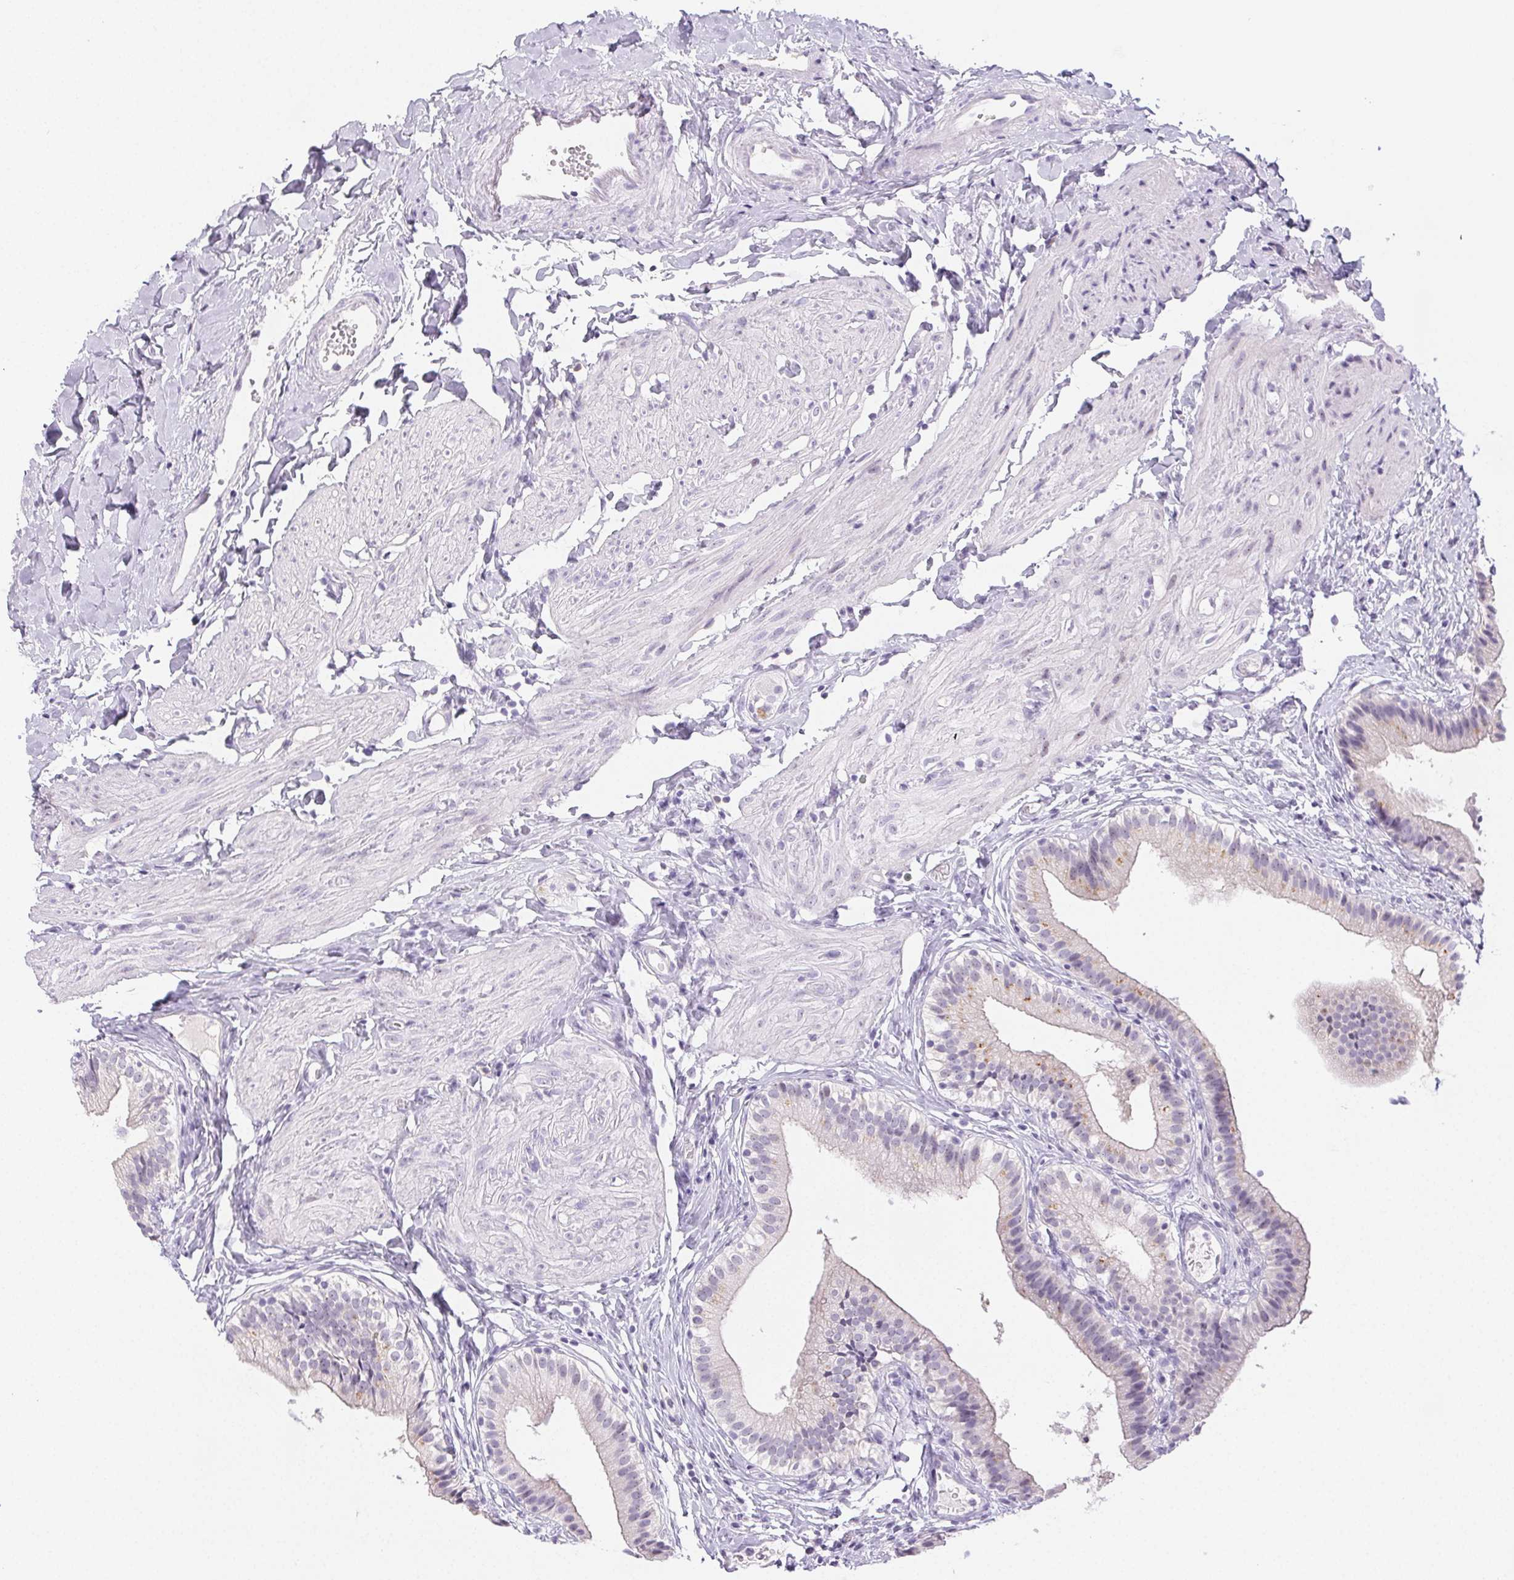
{"staining": {"intensity": "moderate", "quantity": "<25%", "location": "cytoplasmic/membranous"}, "tissue": "gallbladder", "cell_type": "Glandular cells", "image_type": "normal", "snomed": [{"axis": "morphology", "description": "Normal tissue, NOS"}, {"axis": "topography", "description": "Gallbladder"}], "caption": "Protein expression analysis of normal human gallbladder reveals moderate cytoplasmic/membranous positivity in approximately <25% of glandular cells. The staining is performed using DAB (3,3'-diaminobenzidine) brown chromogen to label protein expression. The nuclei are counter-stained blue using hematoxylin.", "gene": "ST8SIA3", "patient": {"sex": "female", "age": 47}}